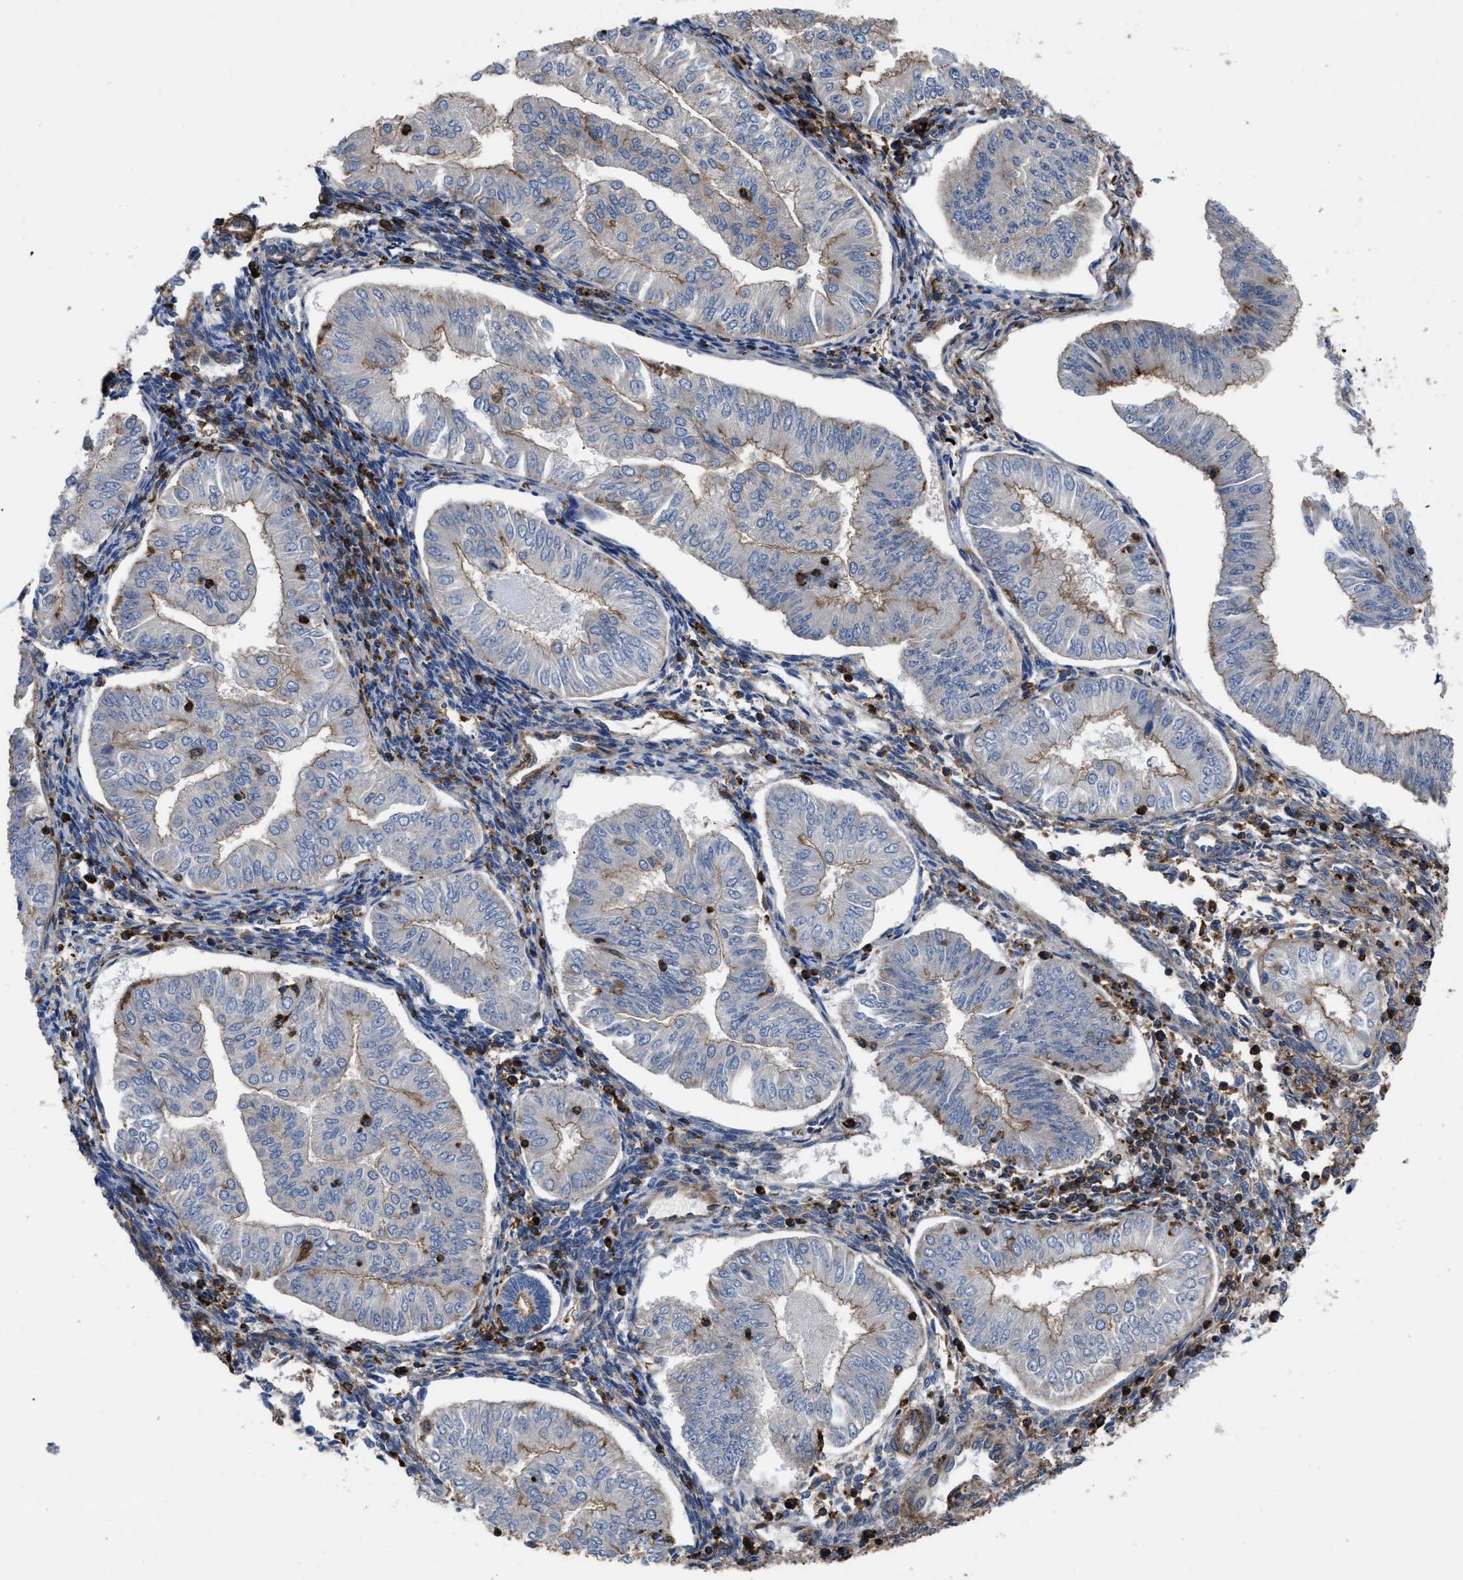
{"staining": {"intensity": "weak", "quantity": ">75%", "location": "cytoplasmic/membranous"}, "tissue": "endometrial cancer", "cell_type": "Tumor cells", "image_type": "cancer", "snomed": [{"axis": "morphology", "description": "Normal tissue, NOS"}, {"axis": "morphology", "description": "Adenocarcinoma, NOS"}, {"axis": "topography", "description": "Endometrium"}], "caption": "The immunohistochemical stain highlights weak cytoplasmic/membranous expression in tumor cells of adenocarcinoma (endometrial) tissue.", "gene": "SCUBE2", "patient": {"sex": "female", "age": 53}}